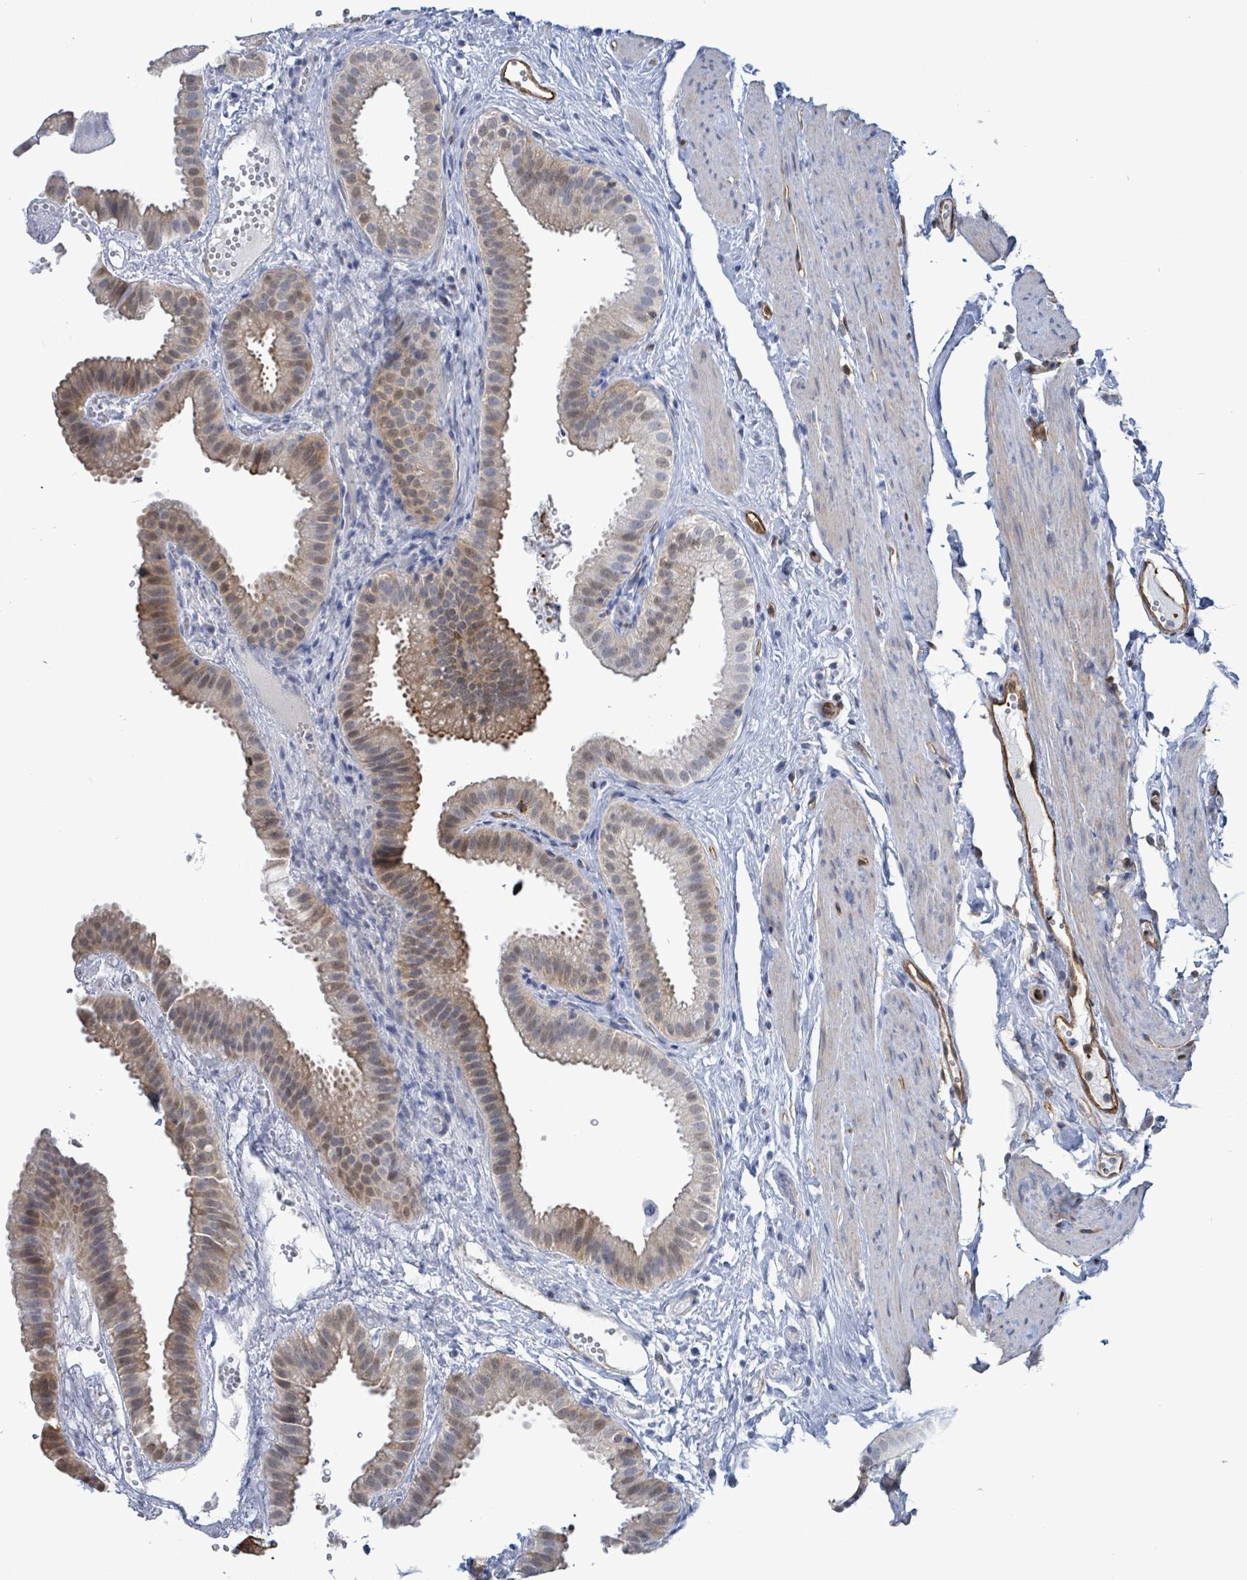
{"staining": {"intensity": "moderate", "quantity": "25%-75%", "location": "cytoplasmic/membranous,nuclear"}, "tissue": "gallbladder", "cell_type": "Glandular cells", "image_type": "normal", "snomed": [{"axis": "morphology", "description": "Normal tissue, NOS"}, {"axis": "topography", "description": "Gallbladder"}], "caption": "A micrograph of gallbladder stained for a protein exhibits moderate cytoplasmic/membranous,nuclear brown staining in glandular cells. (DAB IHC, brown staining for protein, blue staining for nuclei).", "gene": "PRKRIP1", "patient": {"sex": "female", "age": 61}}